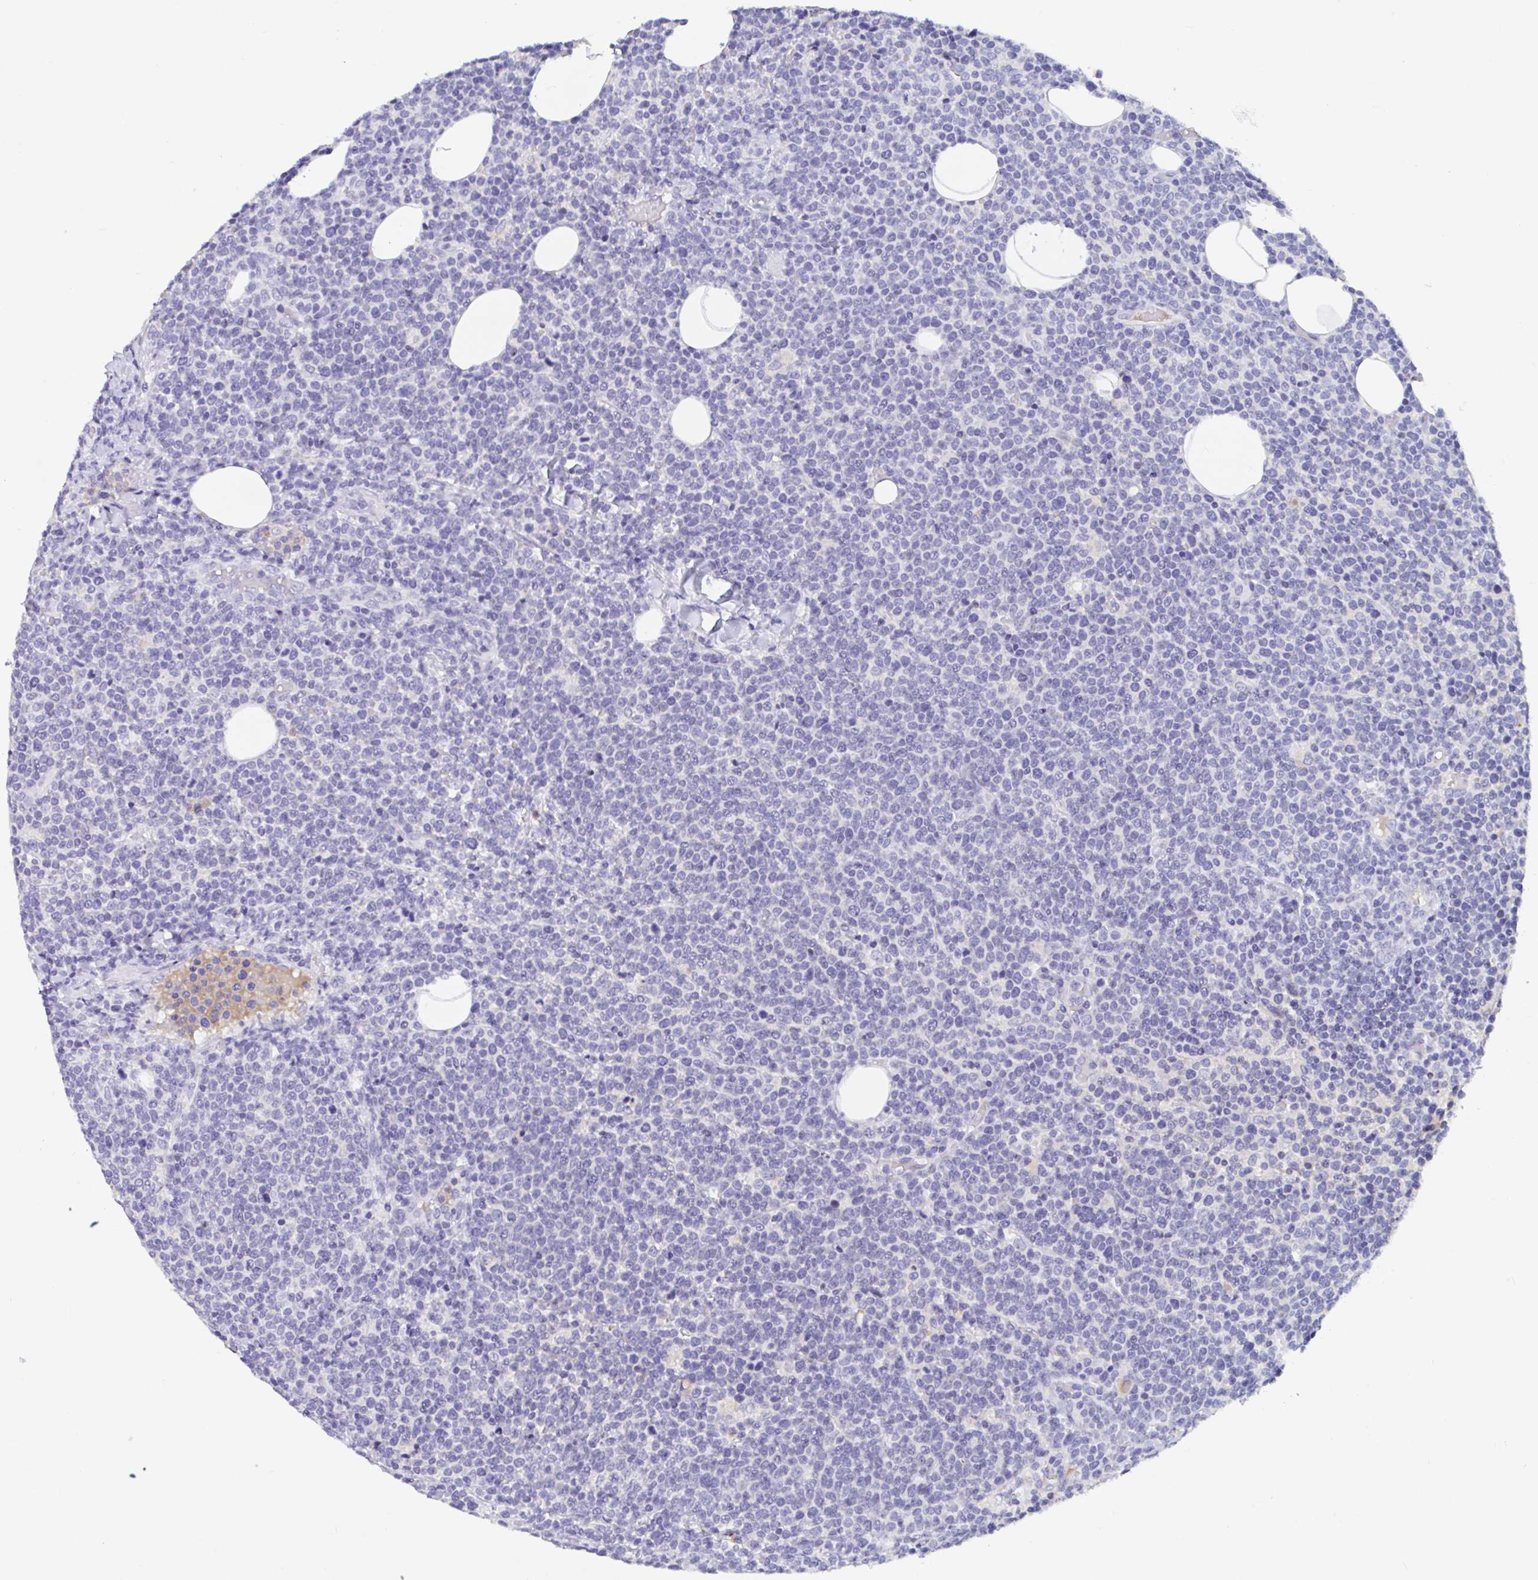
{"staining": {"intensity": "negative", "quantity": "none", "location": "none"}, "tissue": "lymphoma", "cell_type": "Tumor cells", "image_type": "cancer", "snomed": [{"axis": "morphology", "description": "Malignant lymphoma, non-Hodgkin's type, High grade"}, {"axis": "topography", "description": "Lymph node"}], "caption": "IHC micrograph of malignant lymphoma, non-Hodgkin's type (high-grade) stained for a protein (brown), which reveals no positivity in tumor cells.", "gene": "ZNHIT2", "patient": {"sex": "male", "age": 61}}